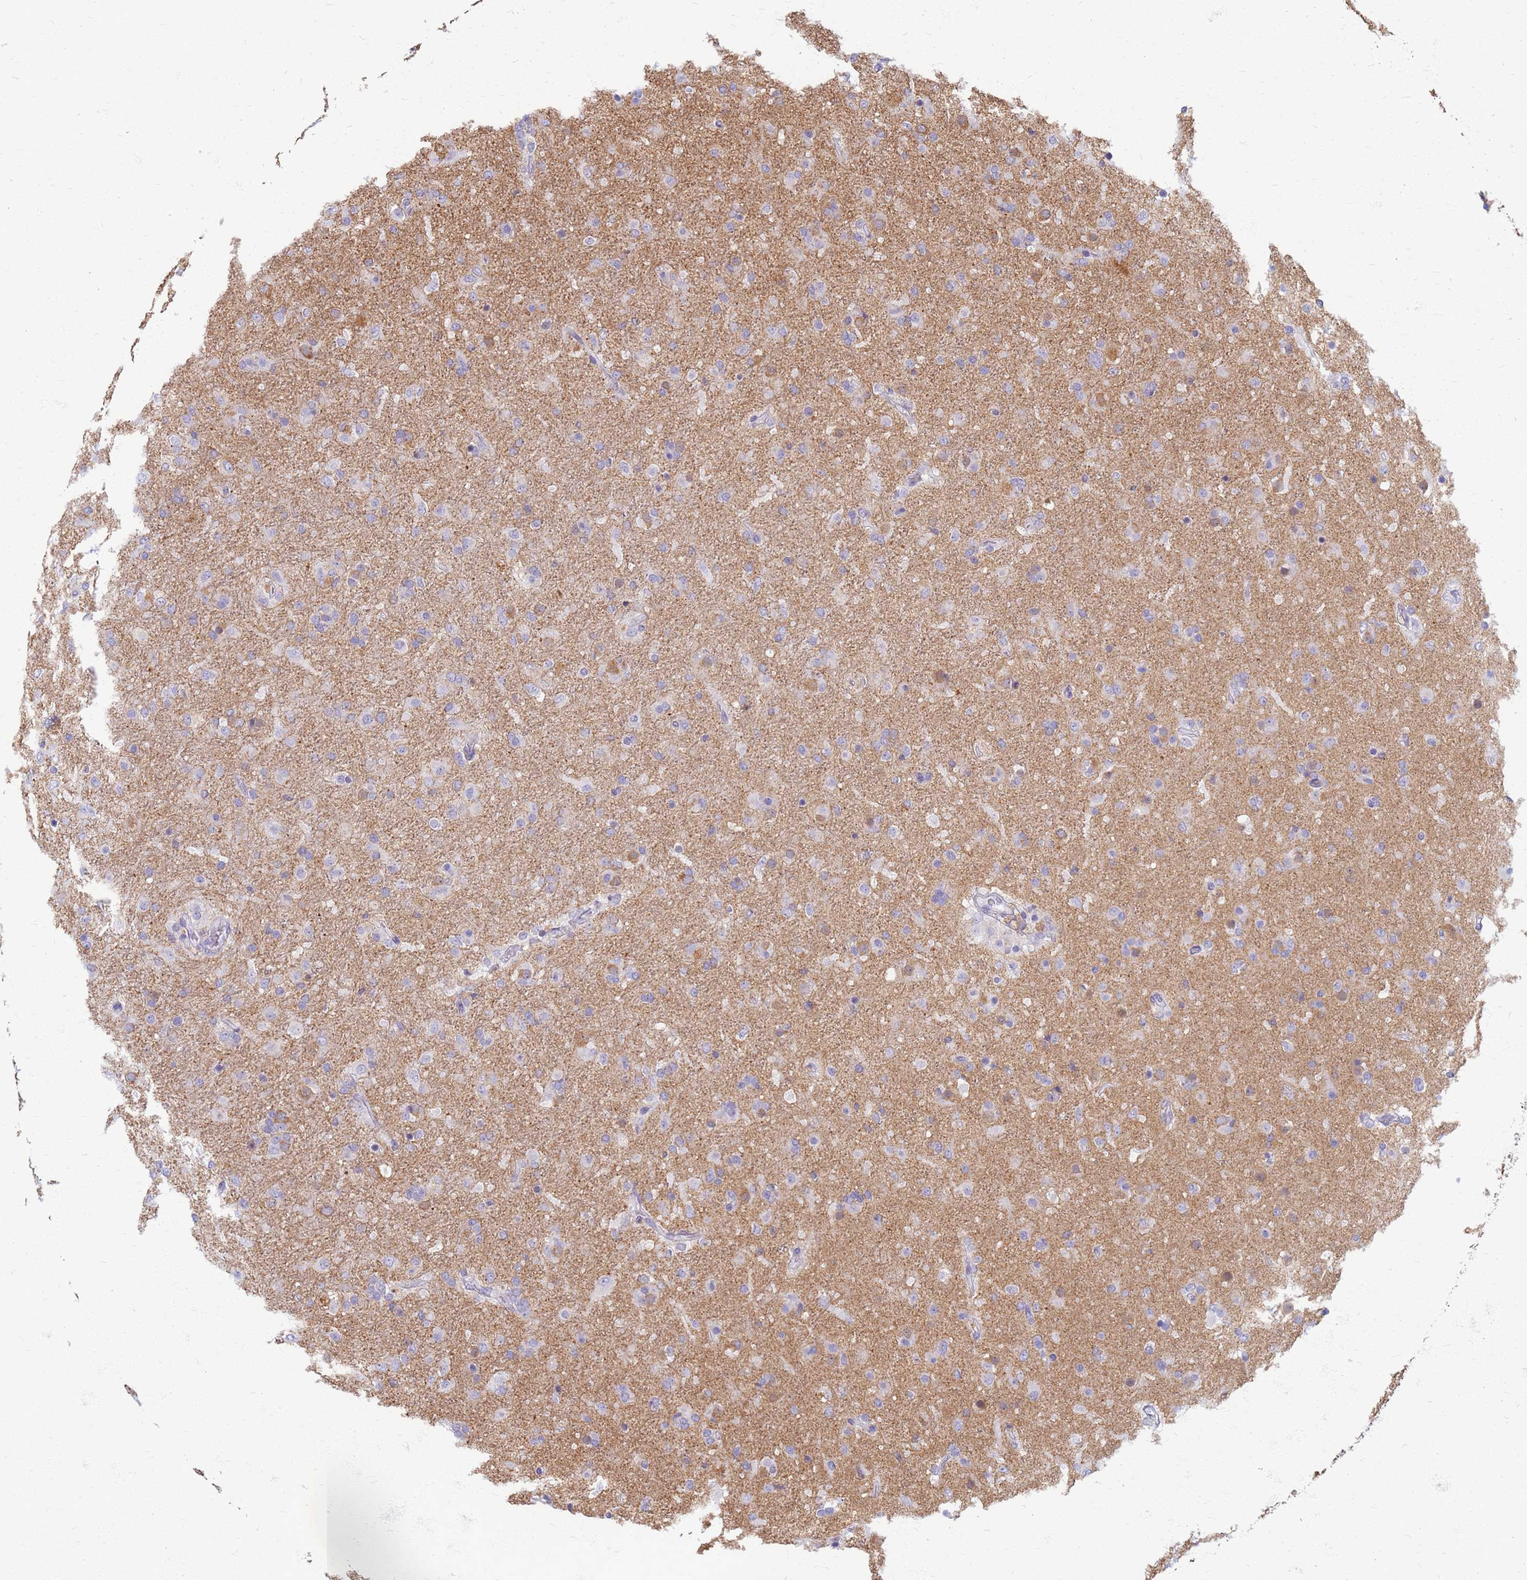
{"staining": {"intensity": "negative", "quantity": "none", "location": "none"}, "tissue": "glioma", "cell_type": "Tumor cells", "image_type": "cancer", "snomed": [{"axis": "morphology", "description": "Glioma, malignant, Low grade"}, {"axis": "topography", "description": "Brain"}], "caption": "A micrograph of human glioma is negative for staining in tumor cells.", "gene": "ATP6V1E1", "patient": {"sex": "male", "age": 65}}